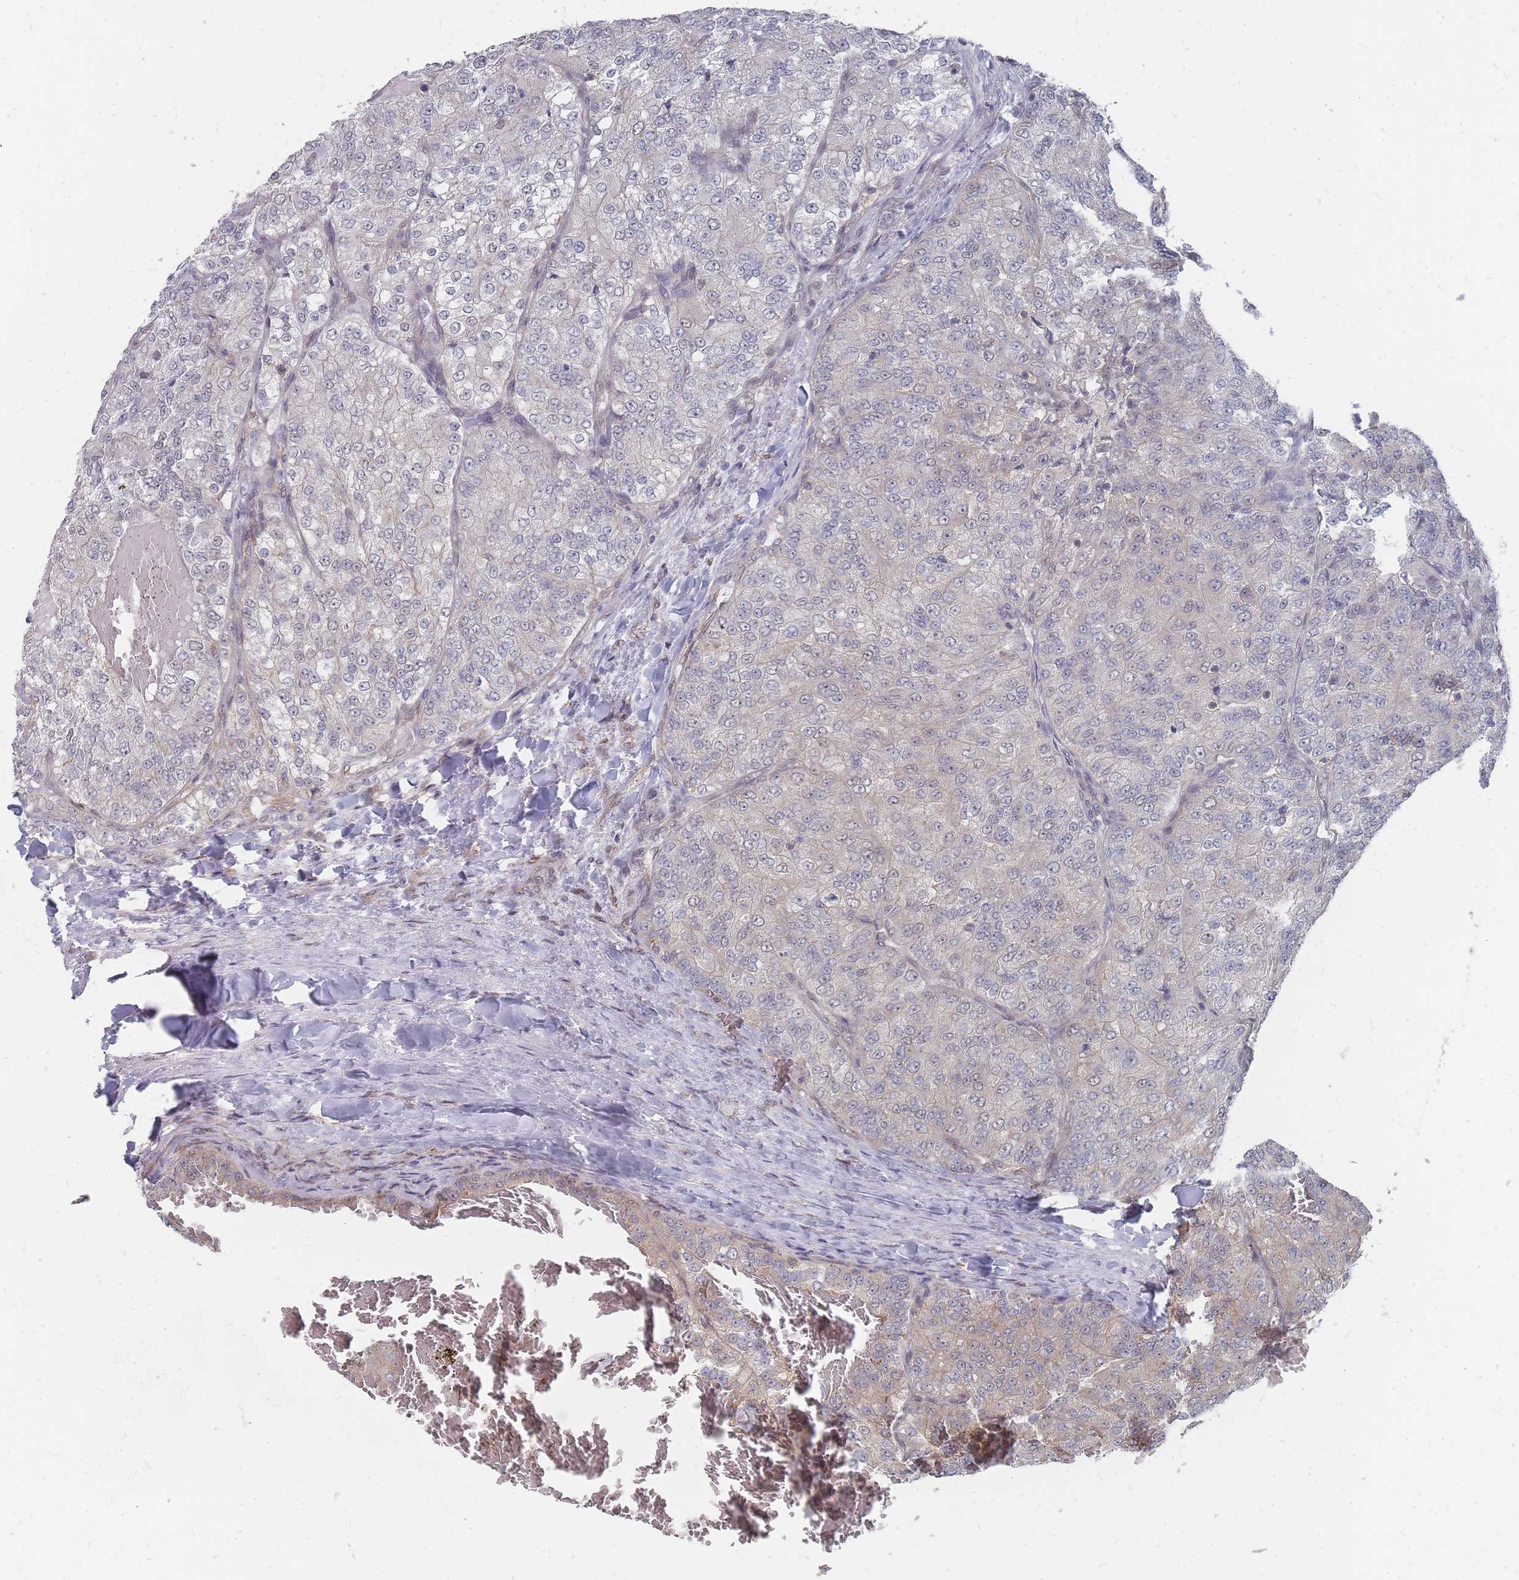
{"staining": {"intensity": "negative", "quantity": "none", "location": "none"}, "tissue": "renal cancer", "cell_type": "Tumor cells", "image_type": "cancer", "snomed": [{"axis": "morphology", "description": "Adenocarcinoma, NOS"}, {"axis": "topography", "description": "Kidney"}], "caption": "Tumor cells show no significant expression in renal adenocarcinoma.", "gene": "NKD1", "patient": {"sex": "female", "age": 63}}